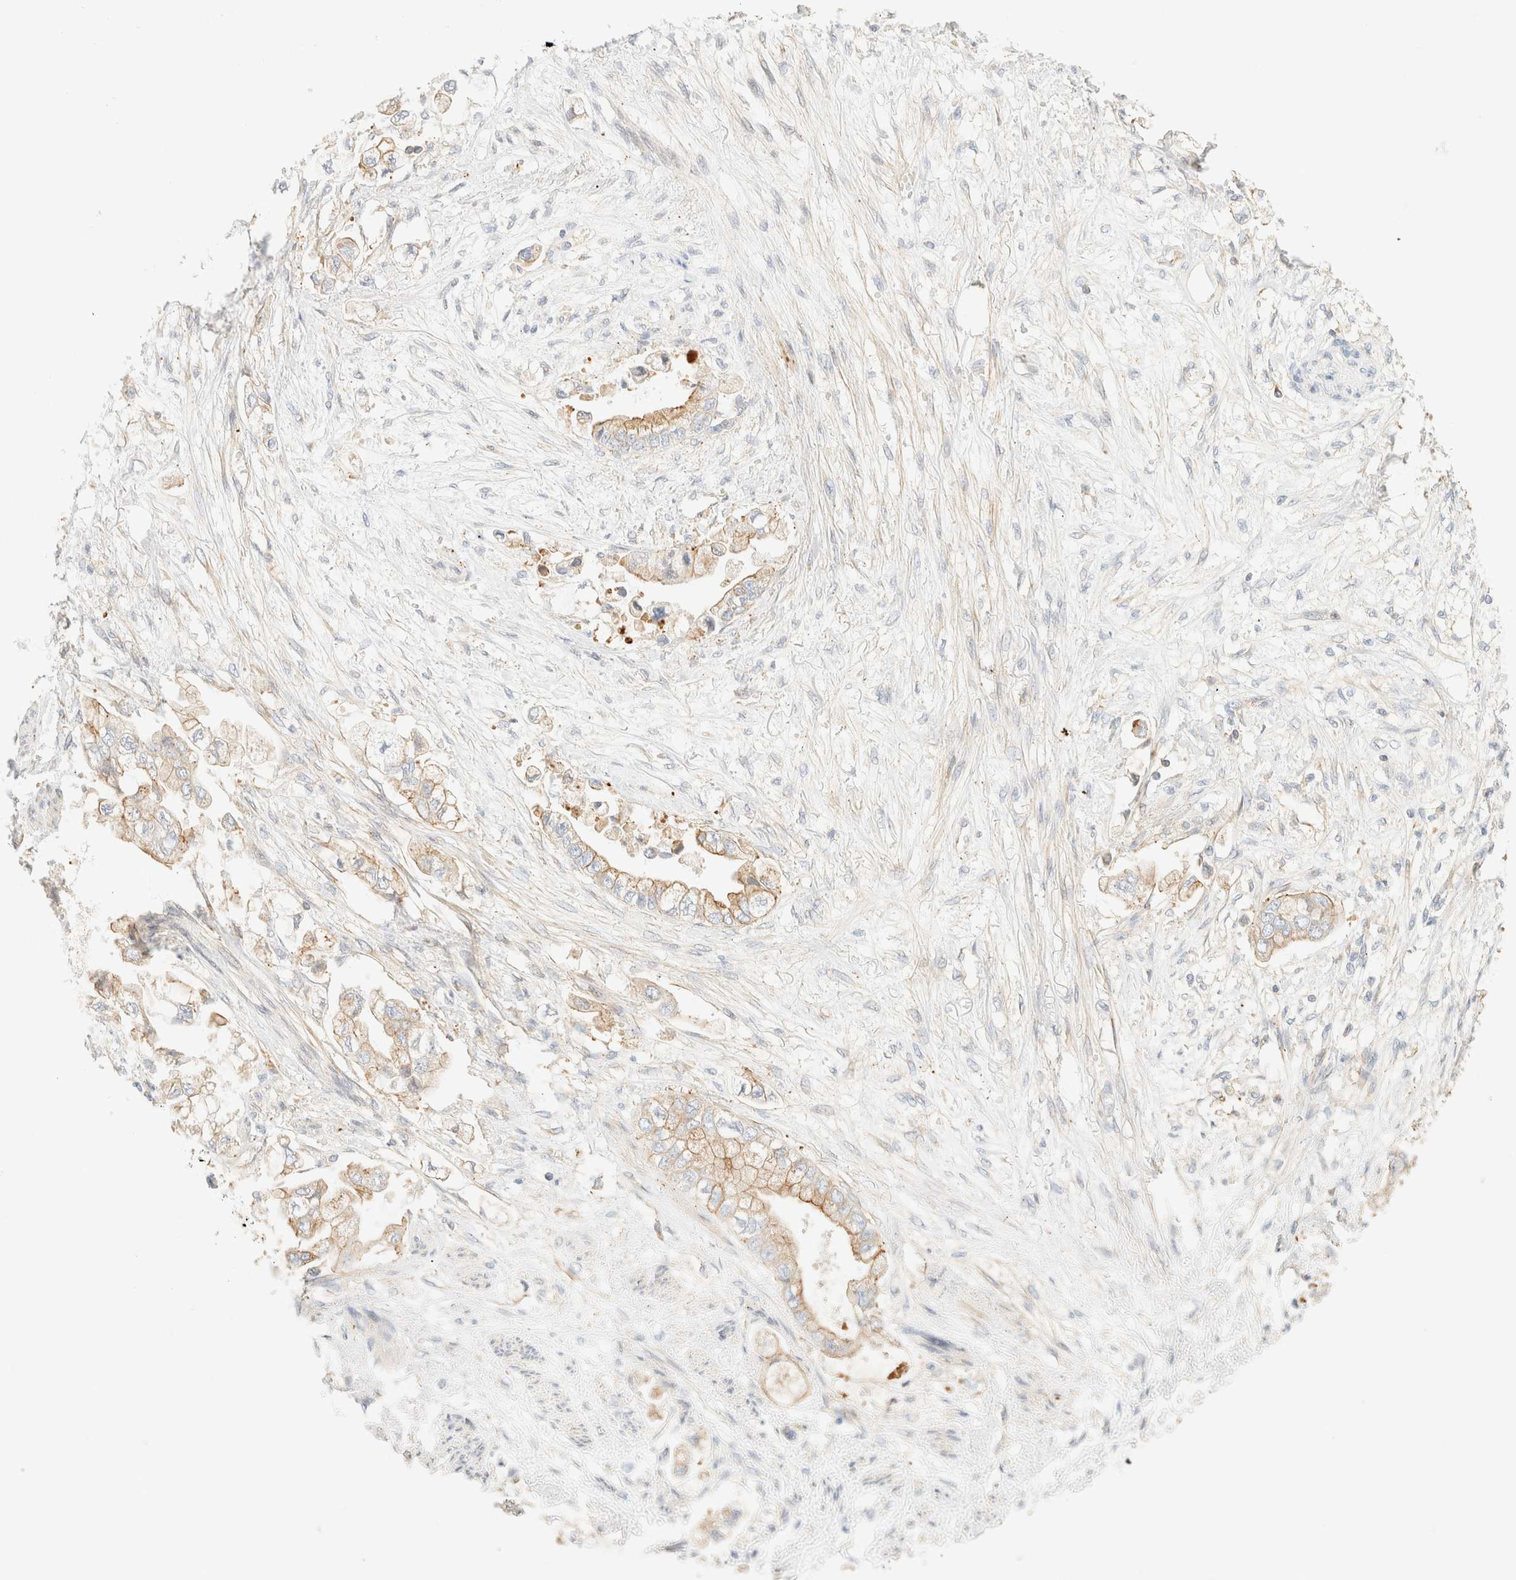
{"staining": {"intensity": "weak", "quantity": ">75%", "location": "cytoplasmic/membranous"}, "tissue": "stomach cancer", "cell_type": "Tumor cells", "image_type": "cancer", "snomed": [{"axis": "morphology", "description": "Adenocarcinoma, NOS"}, {"axis": "topography", "description": "Stomach"}], "caption": "Immunohistochemistry image of neoplastic tissue: human stomach cancer stained using immunohistochemistry displays low levels of weak protein expression localized specifically in the cytoplasmic/membranous of tumor cells, appearing as a cytoplasmic/membranous brown color.", "gene": "MYO10", "patient": {"sex": "male", "age": 62}}